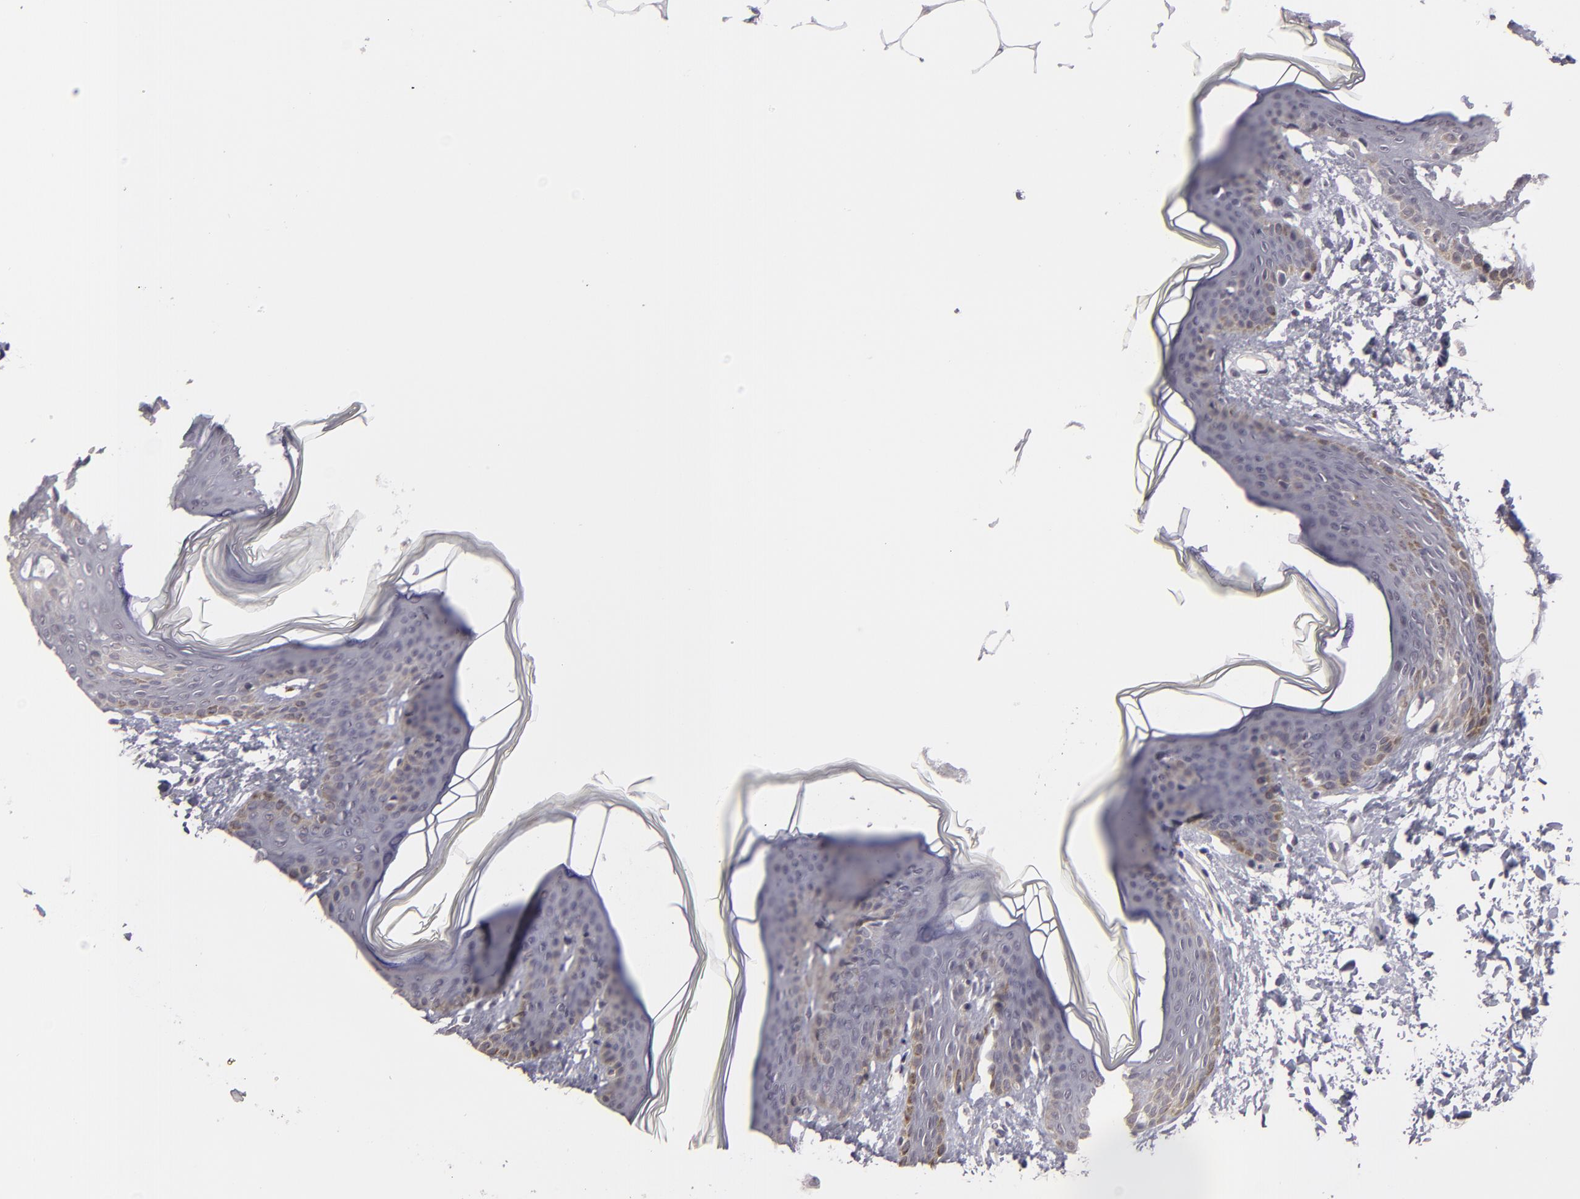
{"staining": {"intensity": "negative", "quantity": "none", "location": "none"}, "tissue": "skin", "cell_type": "Fibroblasts", "image_type": "normal", "snomed": [{"axis": "morphology", "description": "Normal tissue, NOS"}, {"axis": "topography", "description": "Skin"}], "caption": "Immunohistochemistry (IHC) image of unremarkable human skin stained for a protein (brown), which exhibits no staining in fibroblasts. (DAB IHC with hematoxylin counter stain).", "gene": "ZNF205", "patient": {"sex": "female", "age": 17}}